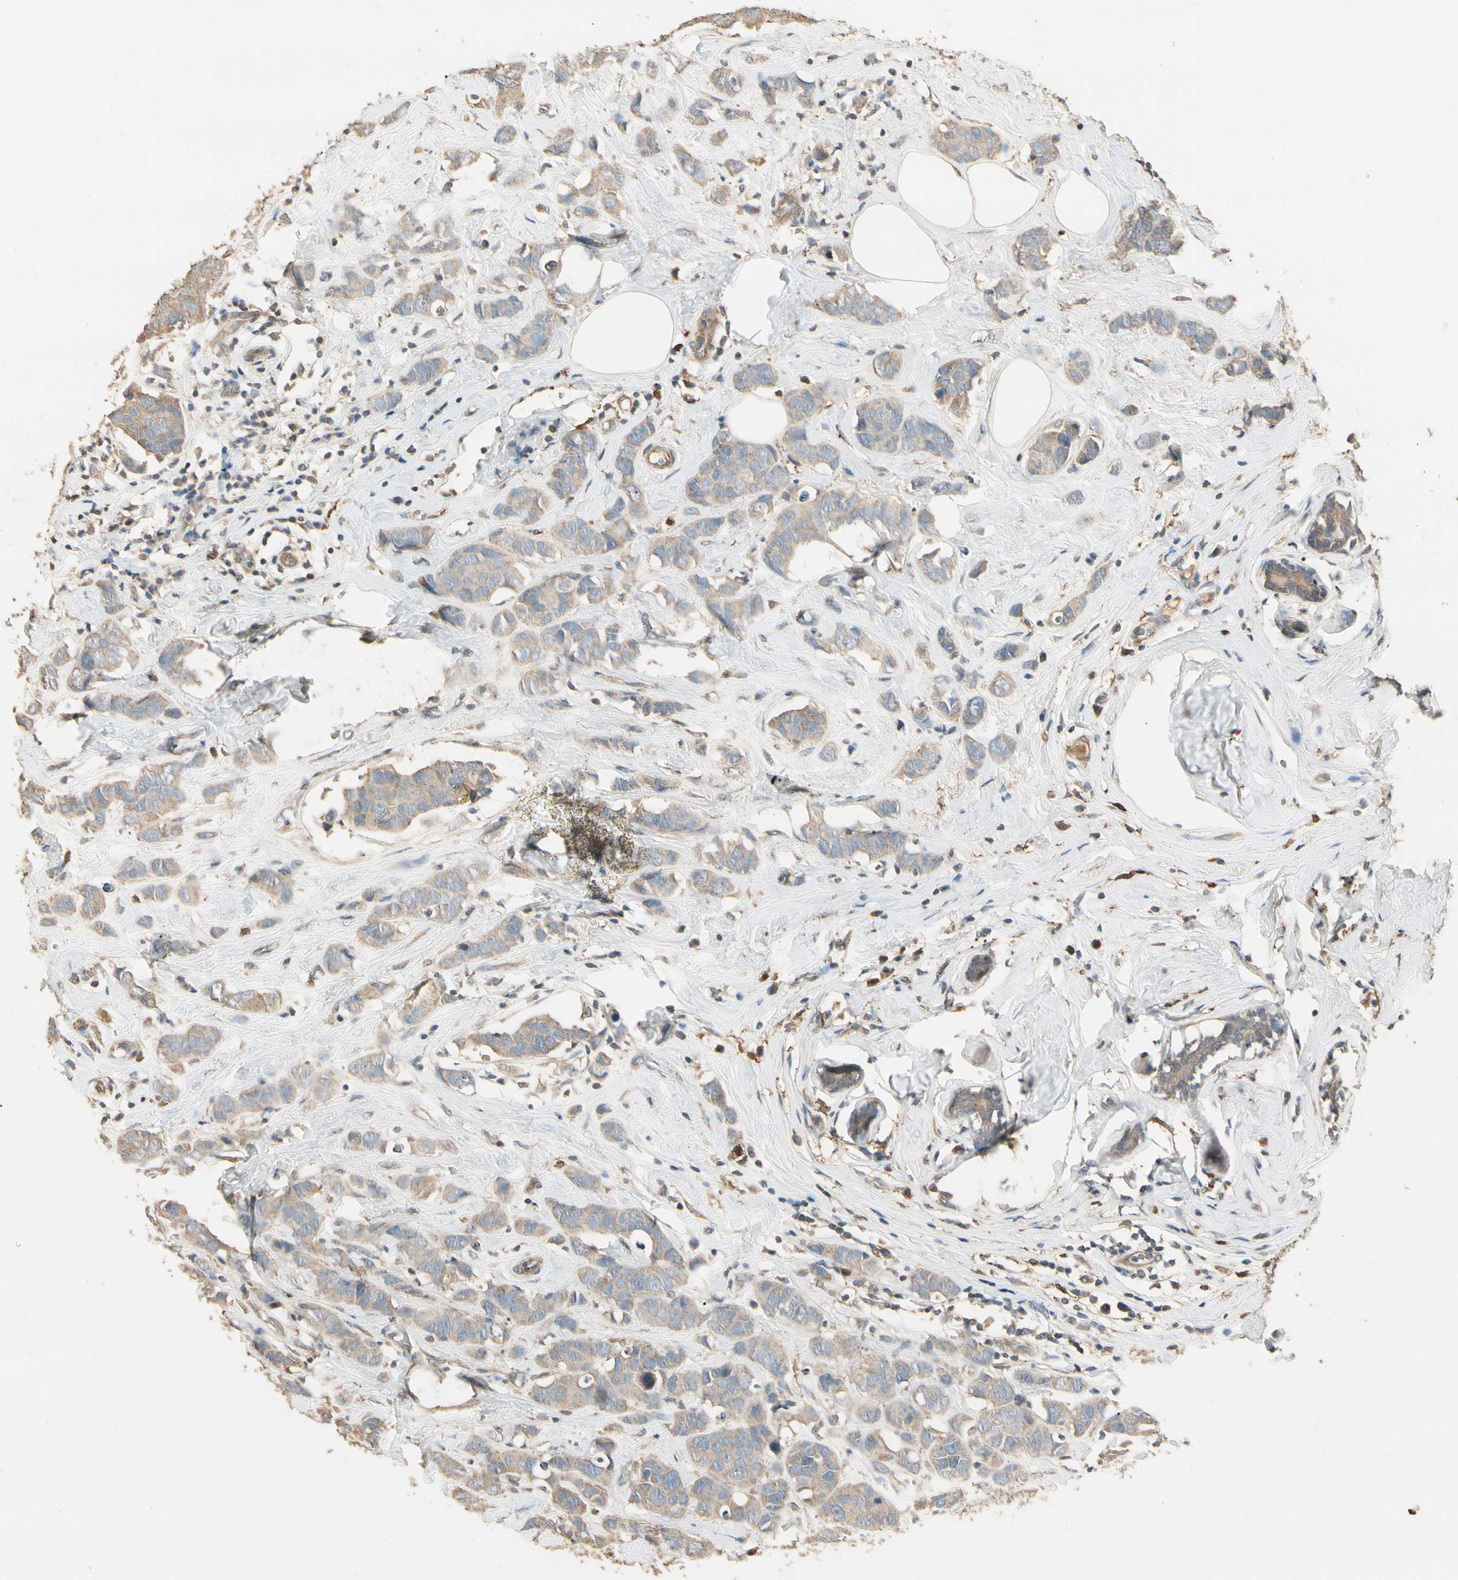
{"staining": {"intensity": "weak", "quantity": ">75%", "location": "cytoplasmic/membranous"}, "tissue": "breast cancer", "cell_type": "Tumor cells", "image_type": "cancer", "snomed": [{"axis": "morphology", "description": "Normal tissue, NOS"}, {"axis": "morphology", "description": "Duct carcinoma"}, {"axis": "topography", "description": "Breast"}], "caption": "This photomicrograph demonstrates immunohistochemistry staining of human invasive ductal carcinoma (breast), with low weak cytoplasmic/membranous expression in approximately >75% of tumor cells.", "gene": "CDH6", "patient": {"sex": "female", "age": 50}}